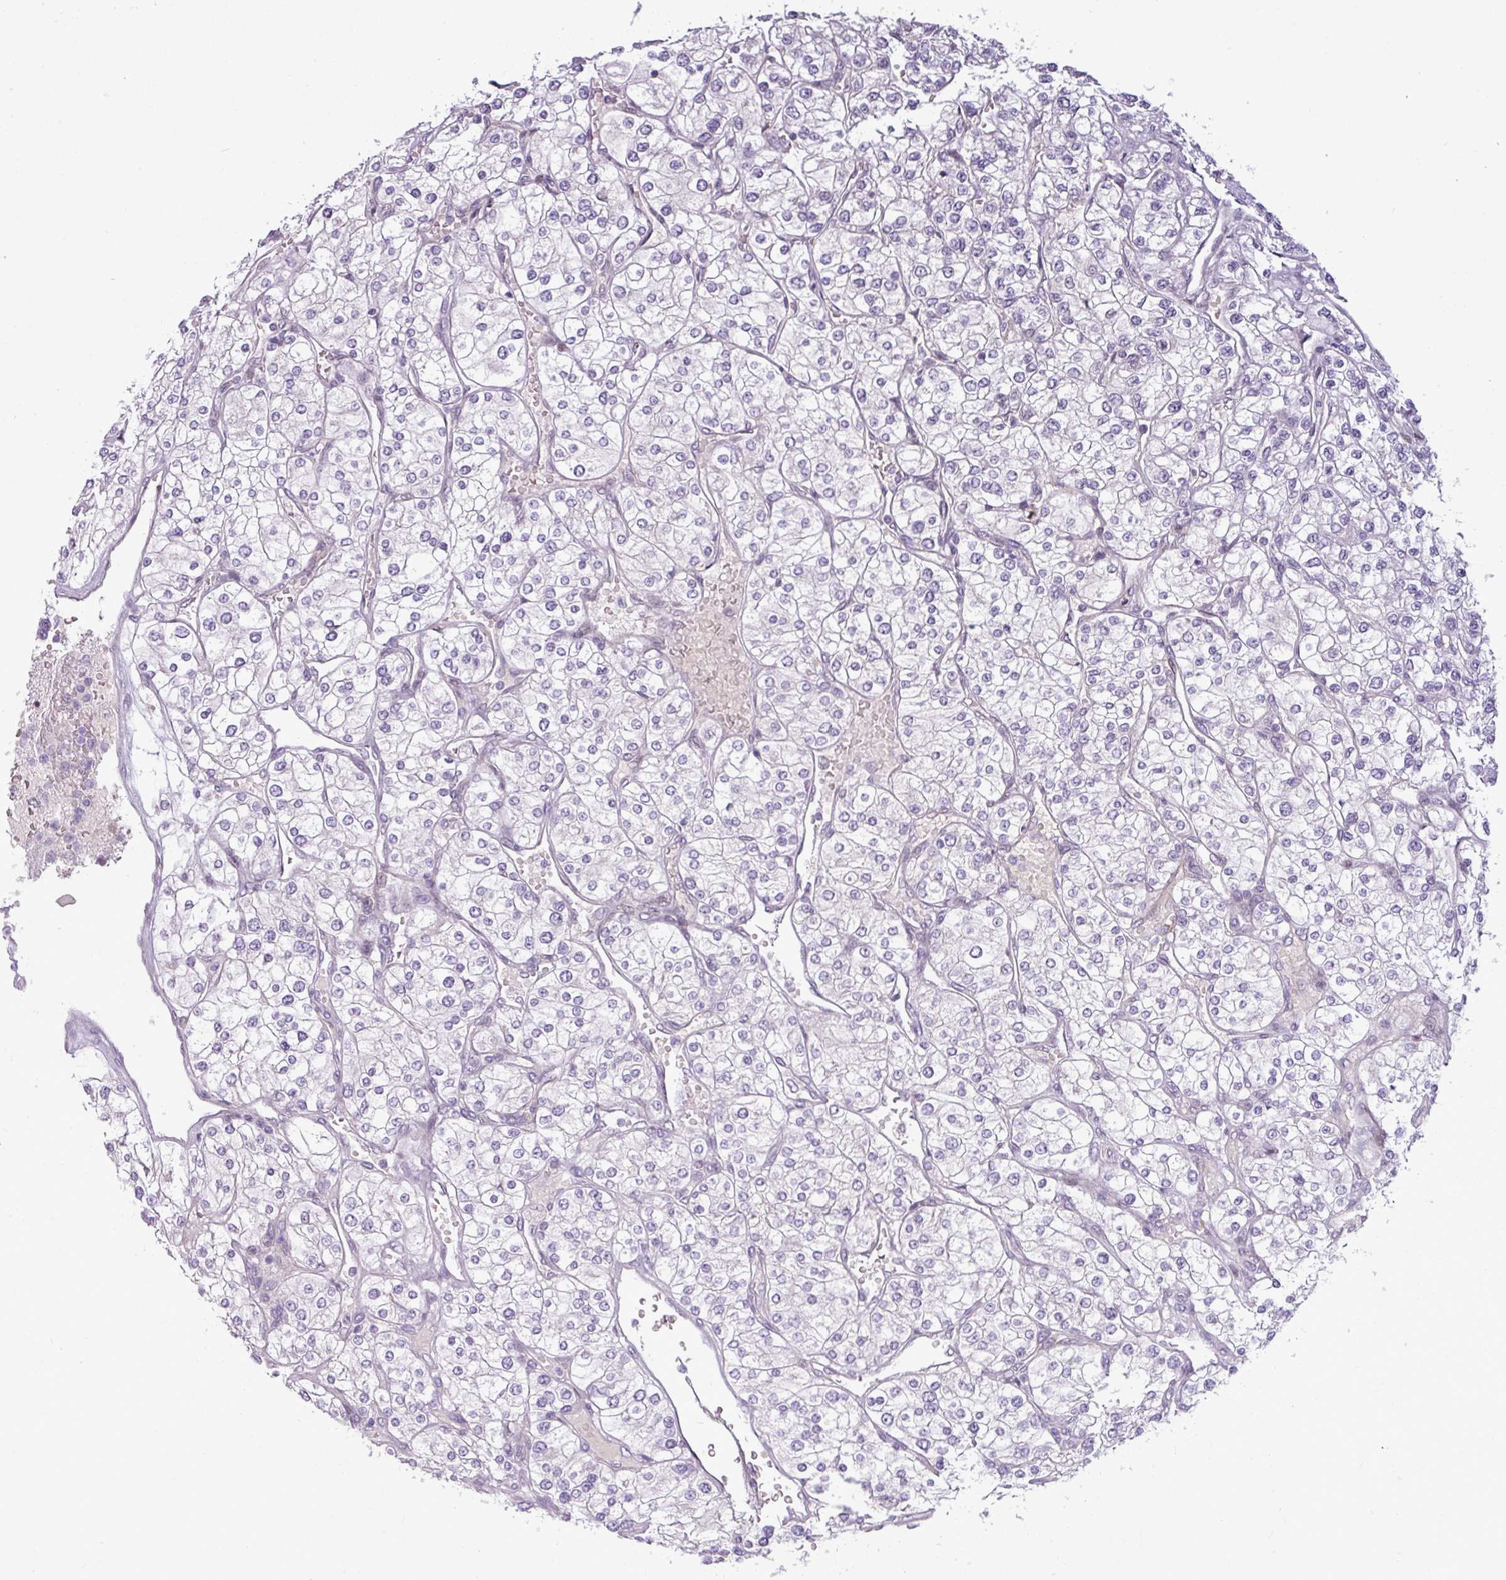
{"staining": {"intensity": "negative", "quantity": "none", "location": "none"}, "tissue": "renal cancer", "cell_type": "Tumor cells", "image_type": "cancer", "snomed": [{"axis": "morphology", "description": "Adenocarcinoma, NOS"}, {"axis": "topography", "description": "Kidney"}], "caption": "Immunohistochemistry of human renal cancer reveals no staining in tumor cells. (Brightfield microscopy of DAB IHC at high magnification).", "gene": "SLC66A2", "patient": {"sex": "male", "age": 80}}